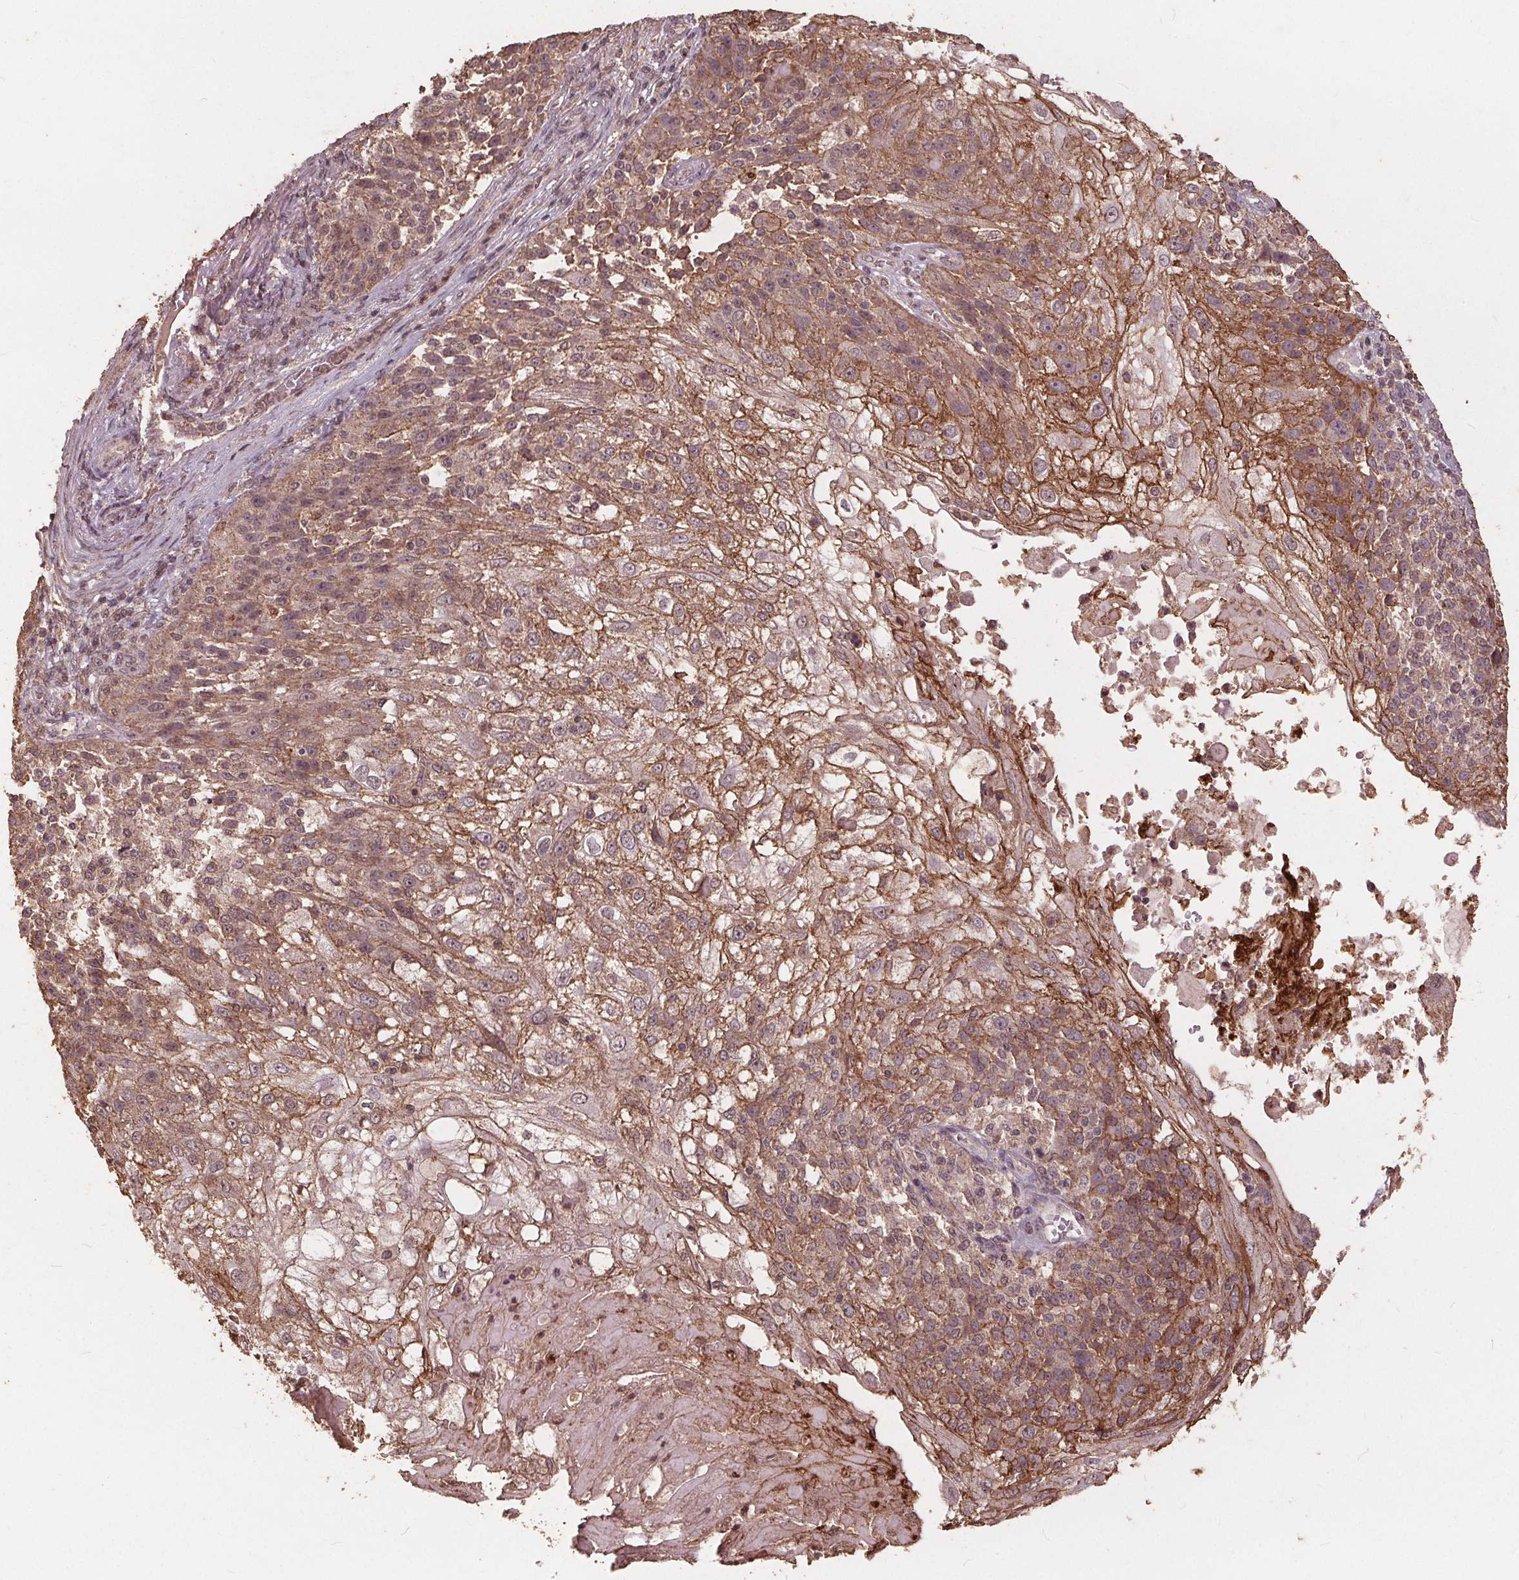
{"staining": {"intensity": "moderate", "quantity": "25%-75%", "location": "cytoplasmic/membranous"}, "tissue": "skin cancer", "cell_type": "Tumor cells", "image_type": "cancer", "snomed": [{"axis": "morphology", "description": "Normal tissue, NOS"}, {"axis": "morphology", "description": "Squamous cell carcinoma, NOS"}, {"axis": "topography", "description": "Skin"}], "caption": "Protein staining of skin squamous cell carcinoma tissue demonstrates moderate cytoplasmic/membranous expression in approximately 25%-75% of tumor cells. (DAB IHC, brown staining for protein, blue staining for nuclei).", "gene": "DSG3", "patient": {"sex": "female", "age": 83}}